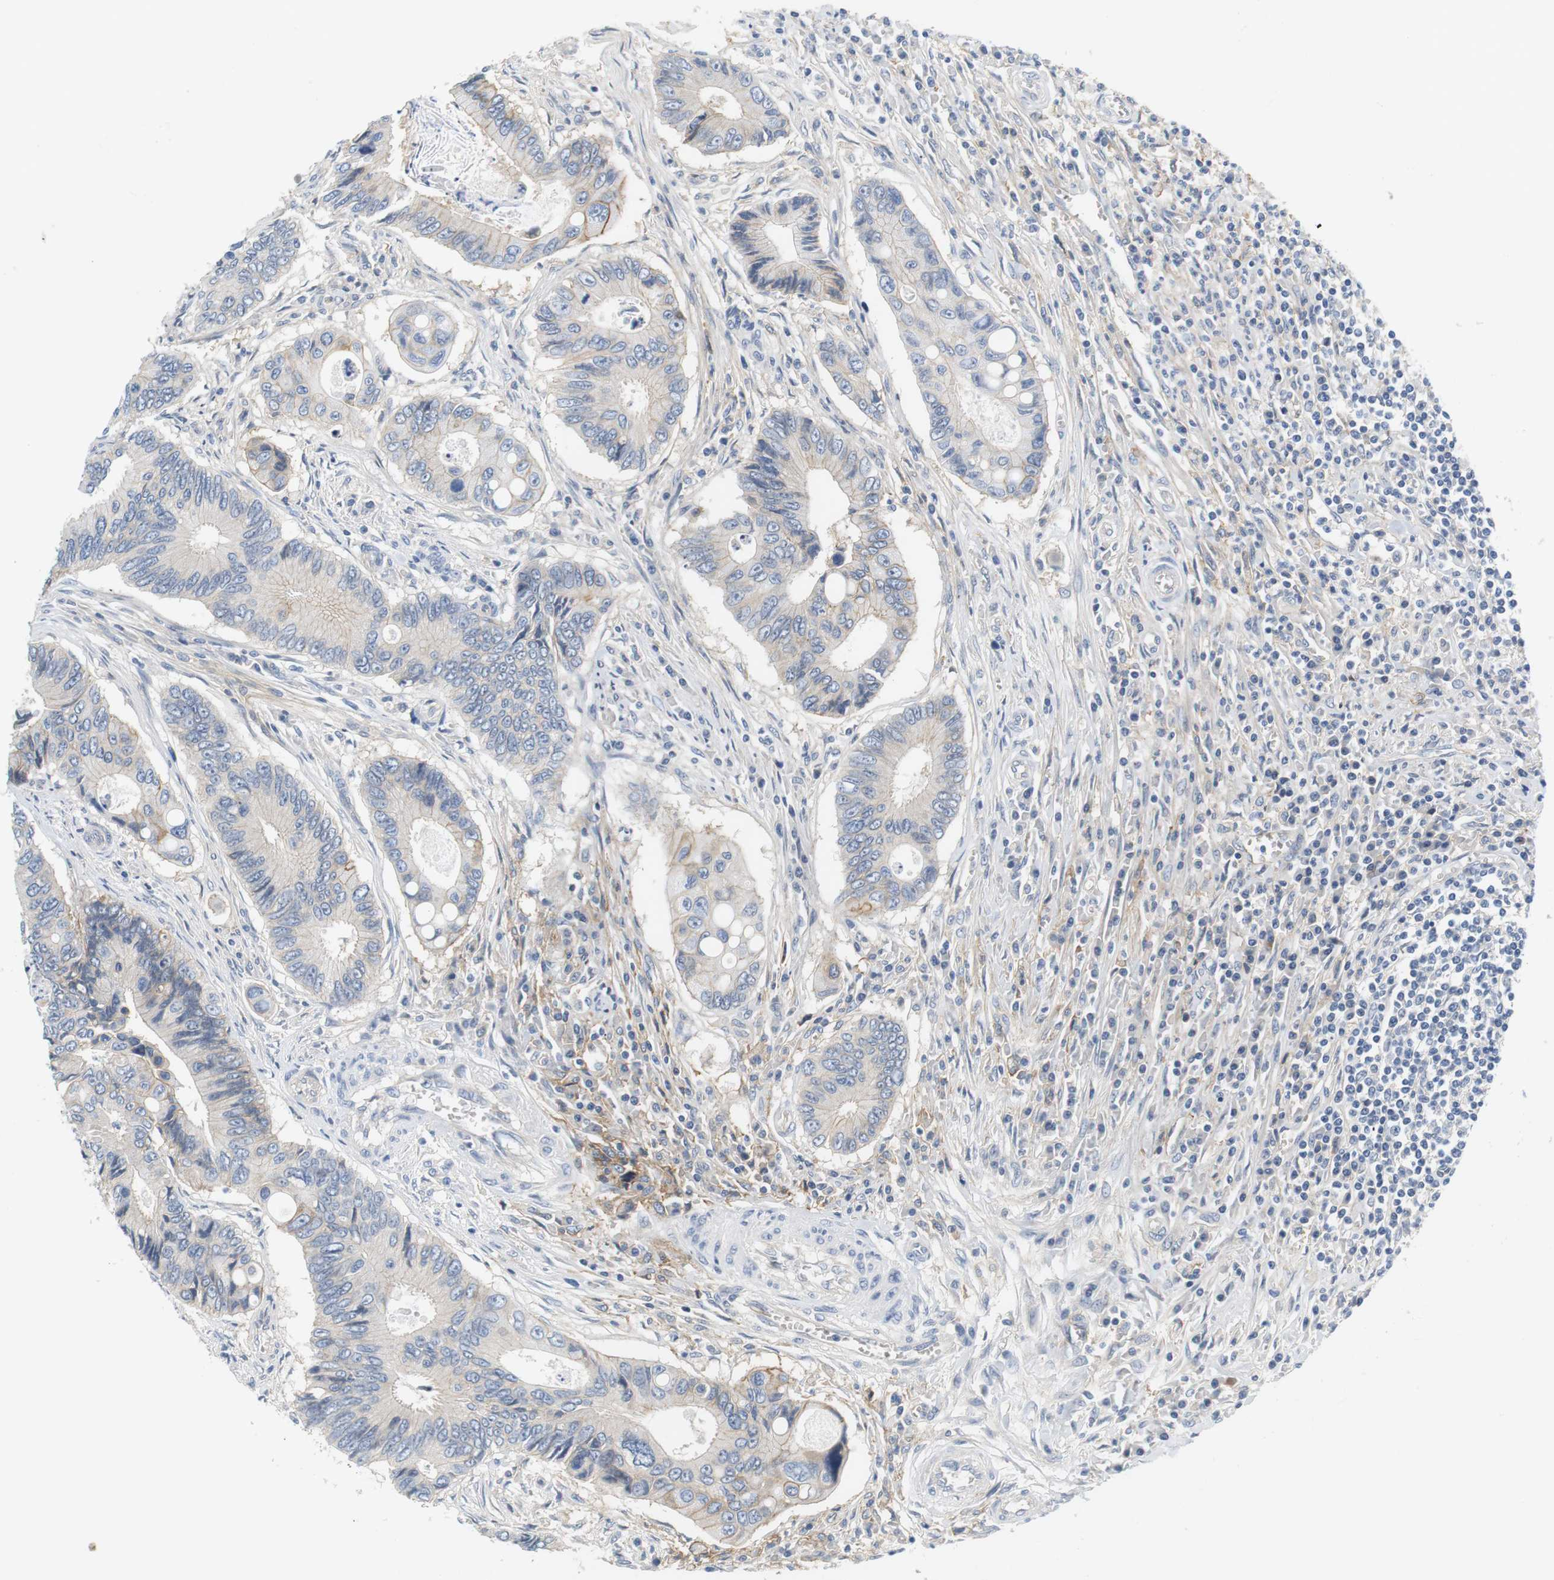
{"staining": {"intensity": "moderate", "quantity": "<25%", "location": "cytoplasmic/membranous"}, "tissue": "colorectal cancer", "cell_type": "Tumor cells", "image_type": "cancer", "snomed": [{"axis": "morphology", "description": "Inflammation, NOS"}, {"axis": "morphology", "description": "Adenocarcinoma, NOS"}, {"axis": "topography", "description": "Colon"}], "caption": "Human colorectal cancer stained for a protein (brown) displays moderate cytoplasmic/membranous positive positivity in approximately <25% of tumor cells.", "gene": "SLC30A1", "patient": {"sex": "male", "age": 72}}